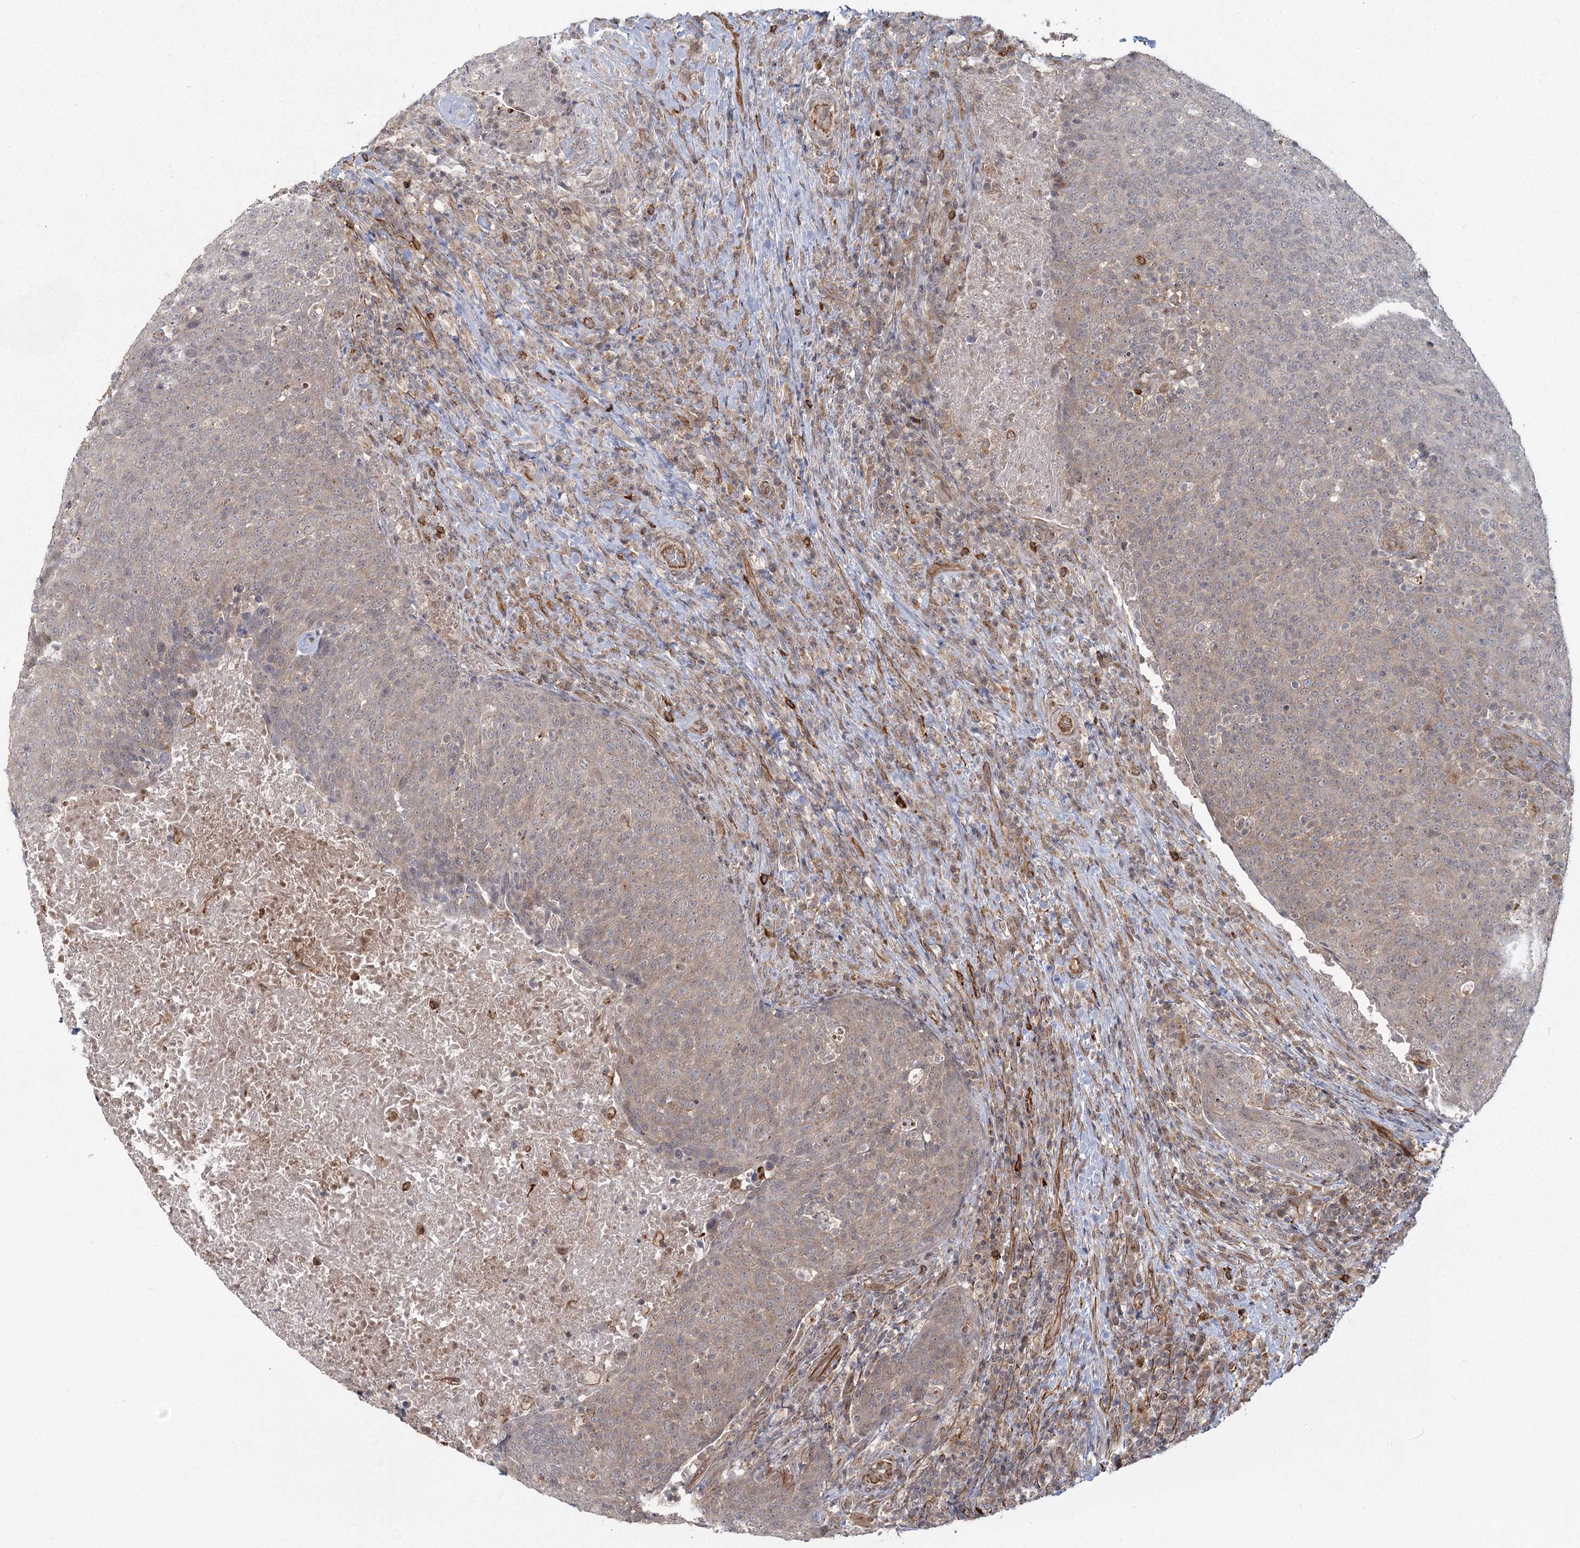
{"staining": {"intensity": "moderate", "quantity": "25%-75%", "location": "cytoplasmic/membranous"}, "tissue": "head and neck cancer", "cell_type": "Tumor cells", "image_type": "cancer", "snomed": [{"axis": "morphology", "description": "Squamous cell carcinoma, NOS"}, {"axis": "morphology", "description": "Squamous cell carcinoma, metastatic, NOS"}, {"axis": "topography", "description": "Lymph node"}, {"axis": "topography", "description": "Head-Neck"}], "caption": "IHC micrograph of neoplastic tissue: head and neck cancer (squamous cell carcinoma) stained using immunohistochemistry exhibits medium levels of moderate protein expression localized specifically in the cytoplasmic/membranous of tumor cells, appearing as a cytoplasmic/membranous brown color.", "gene": "AP2M1", "patient": {"sex": "male", "age": 62}}